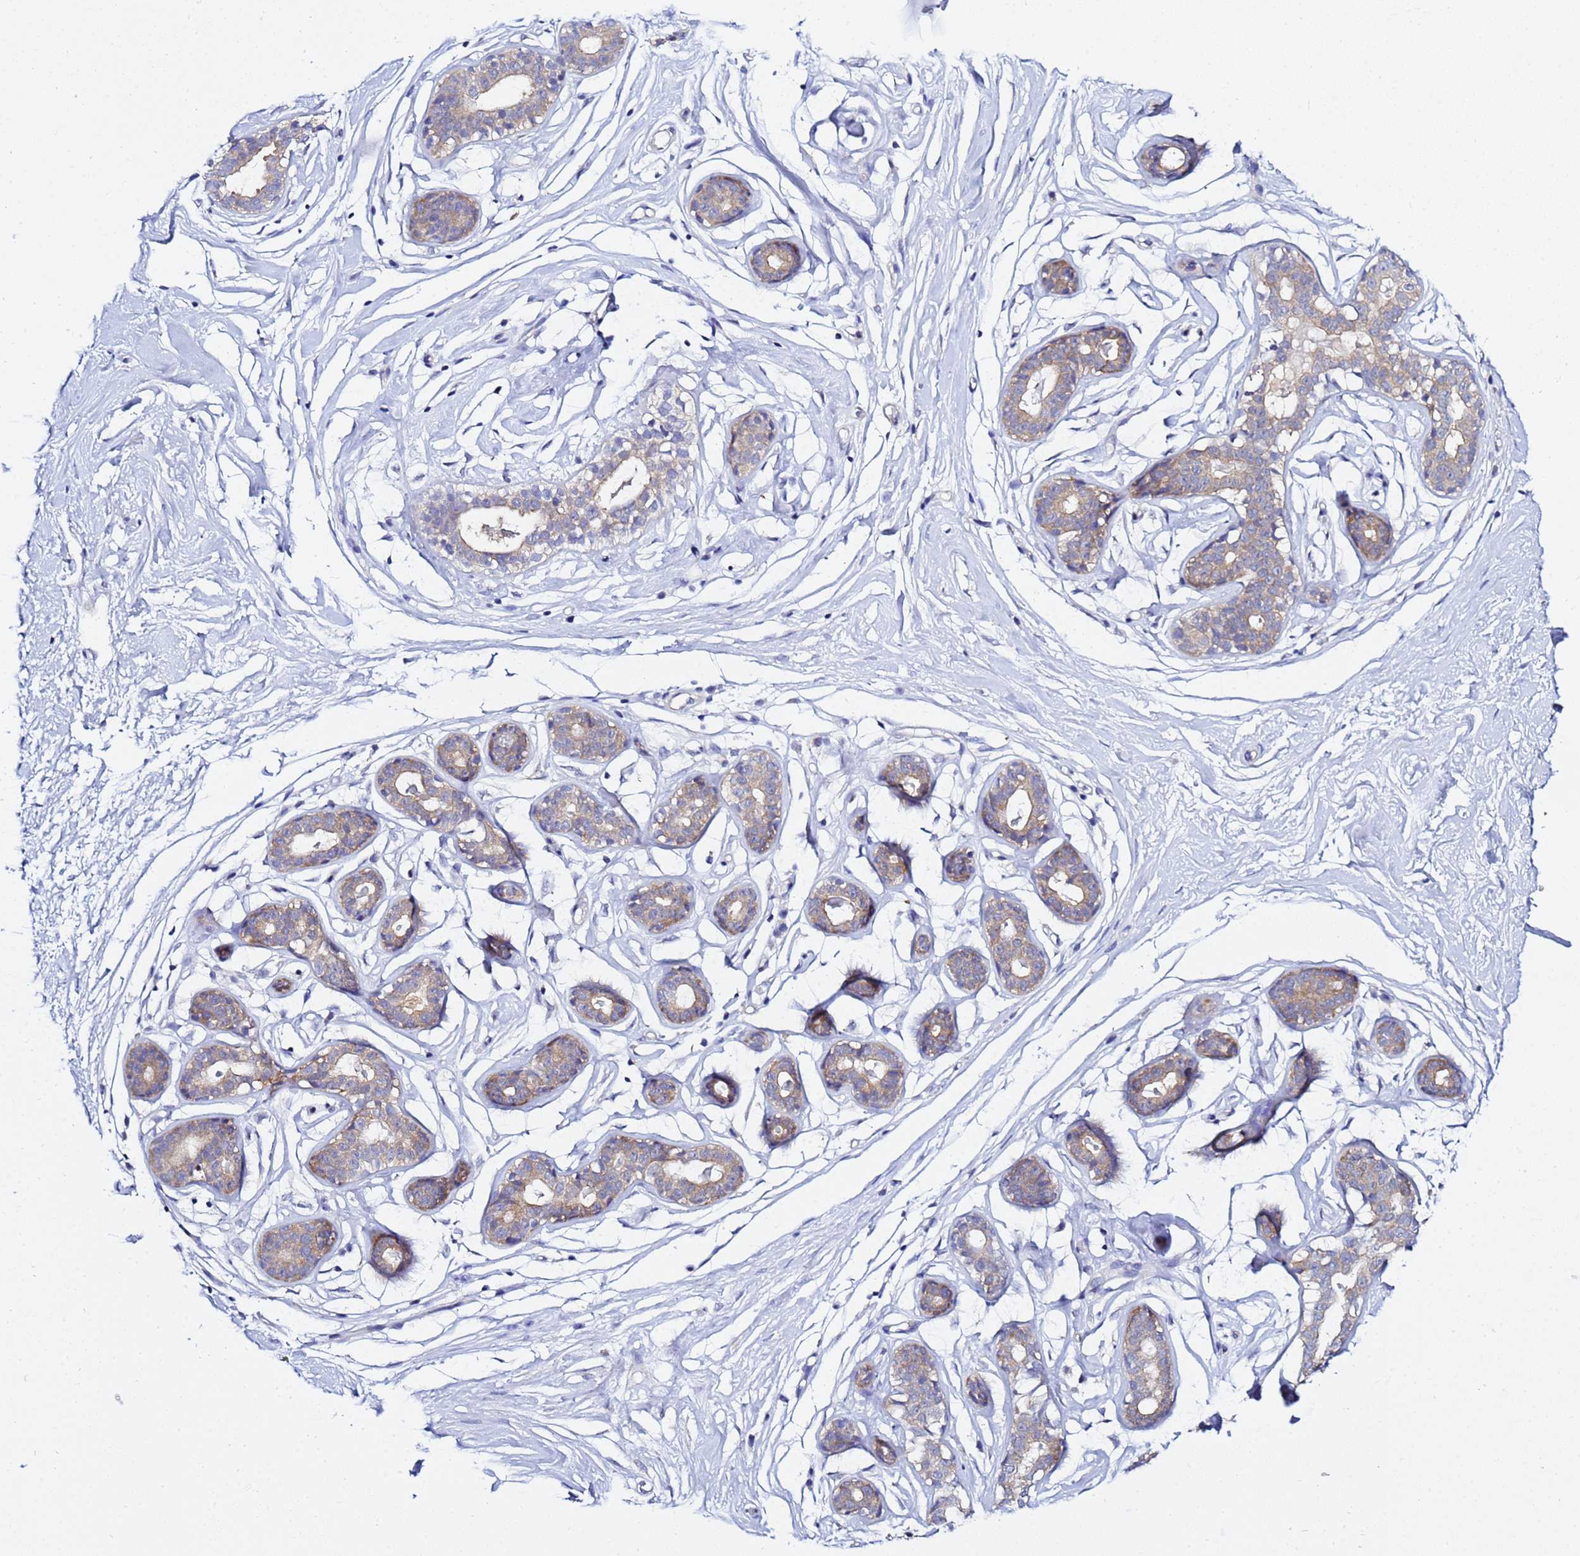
{"staining": {"intensity": "negative", "quantity": "none", "location": "none"}, "tissue": "breast", "cell_type": "Adipocytes", "image_type": "normal", "snomed": [{"axis": "morphology", "description": "Normal tissue, NOS"}, {"axis": "morphology", "description": "Adenoma, NOS"}, {"axis": "topography", "description": "Breast"}], "caption": "Human breast stained for a protein using IHC demonstrates no staining in adipocytes.", "gene": "LENG1", "patient": {"sex": "female", "age": 23}}